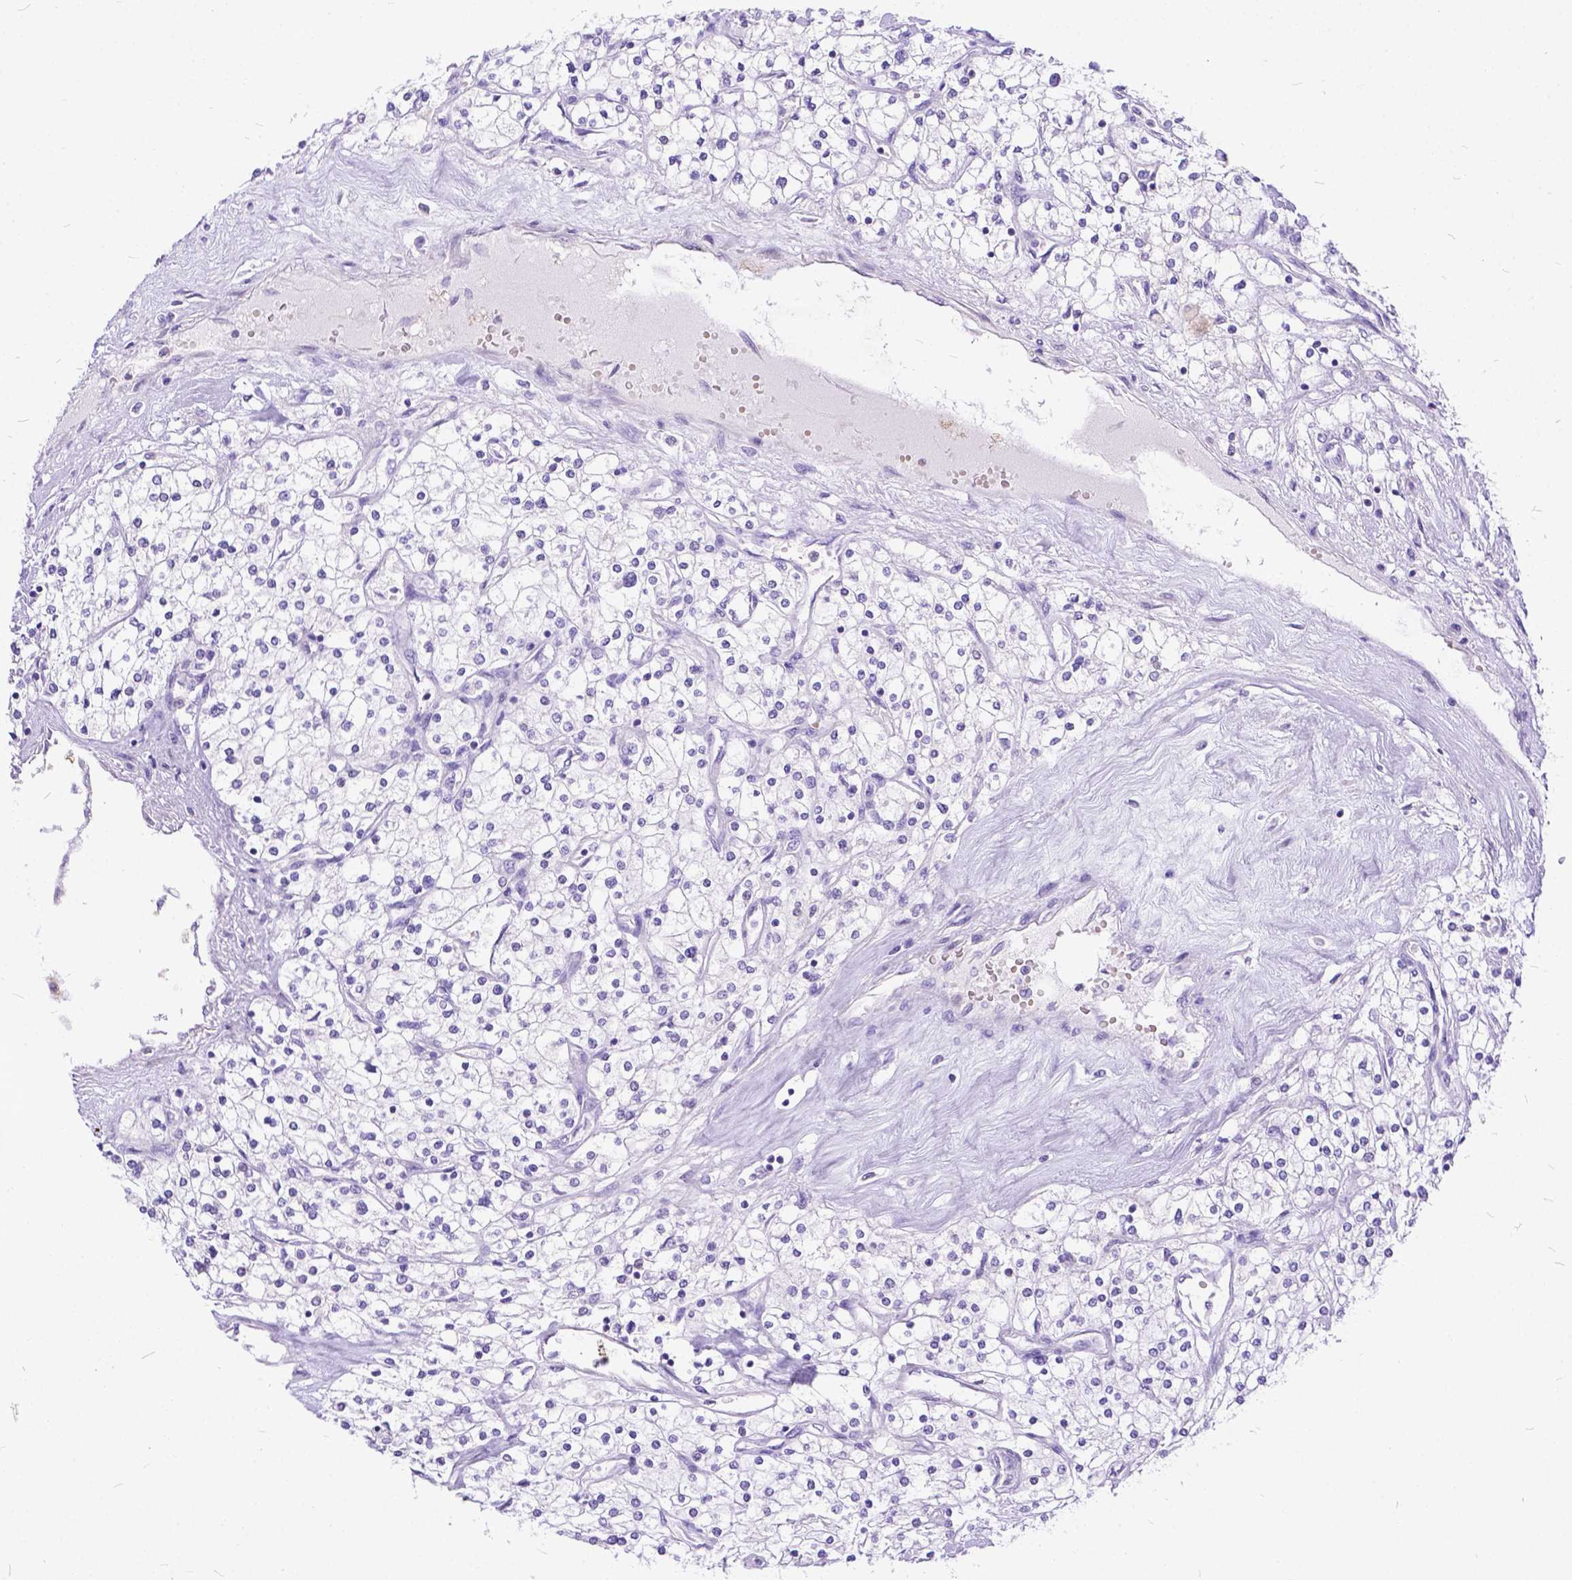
{"staining": {"intensity": "negative", "quantity": "none", "location": "none"}, "tissue": "renal cancer", "cell_type": "Tumor cells", "image_type": "cancer", "snomed": [{"axis": "morphology", "description": "Adenocarcinoma, NOS"}, {"axis": "topography", "description": "Kidney"}], "caption": "Tumor cells show no significant expression in renal adenocarcinoma.", "gene": "TMEM169", "patient": {"sex": "male", "age": 80}}